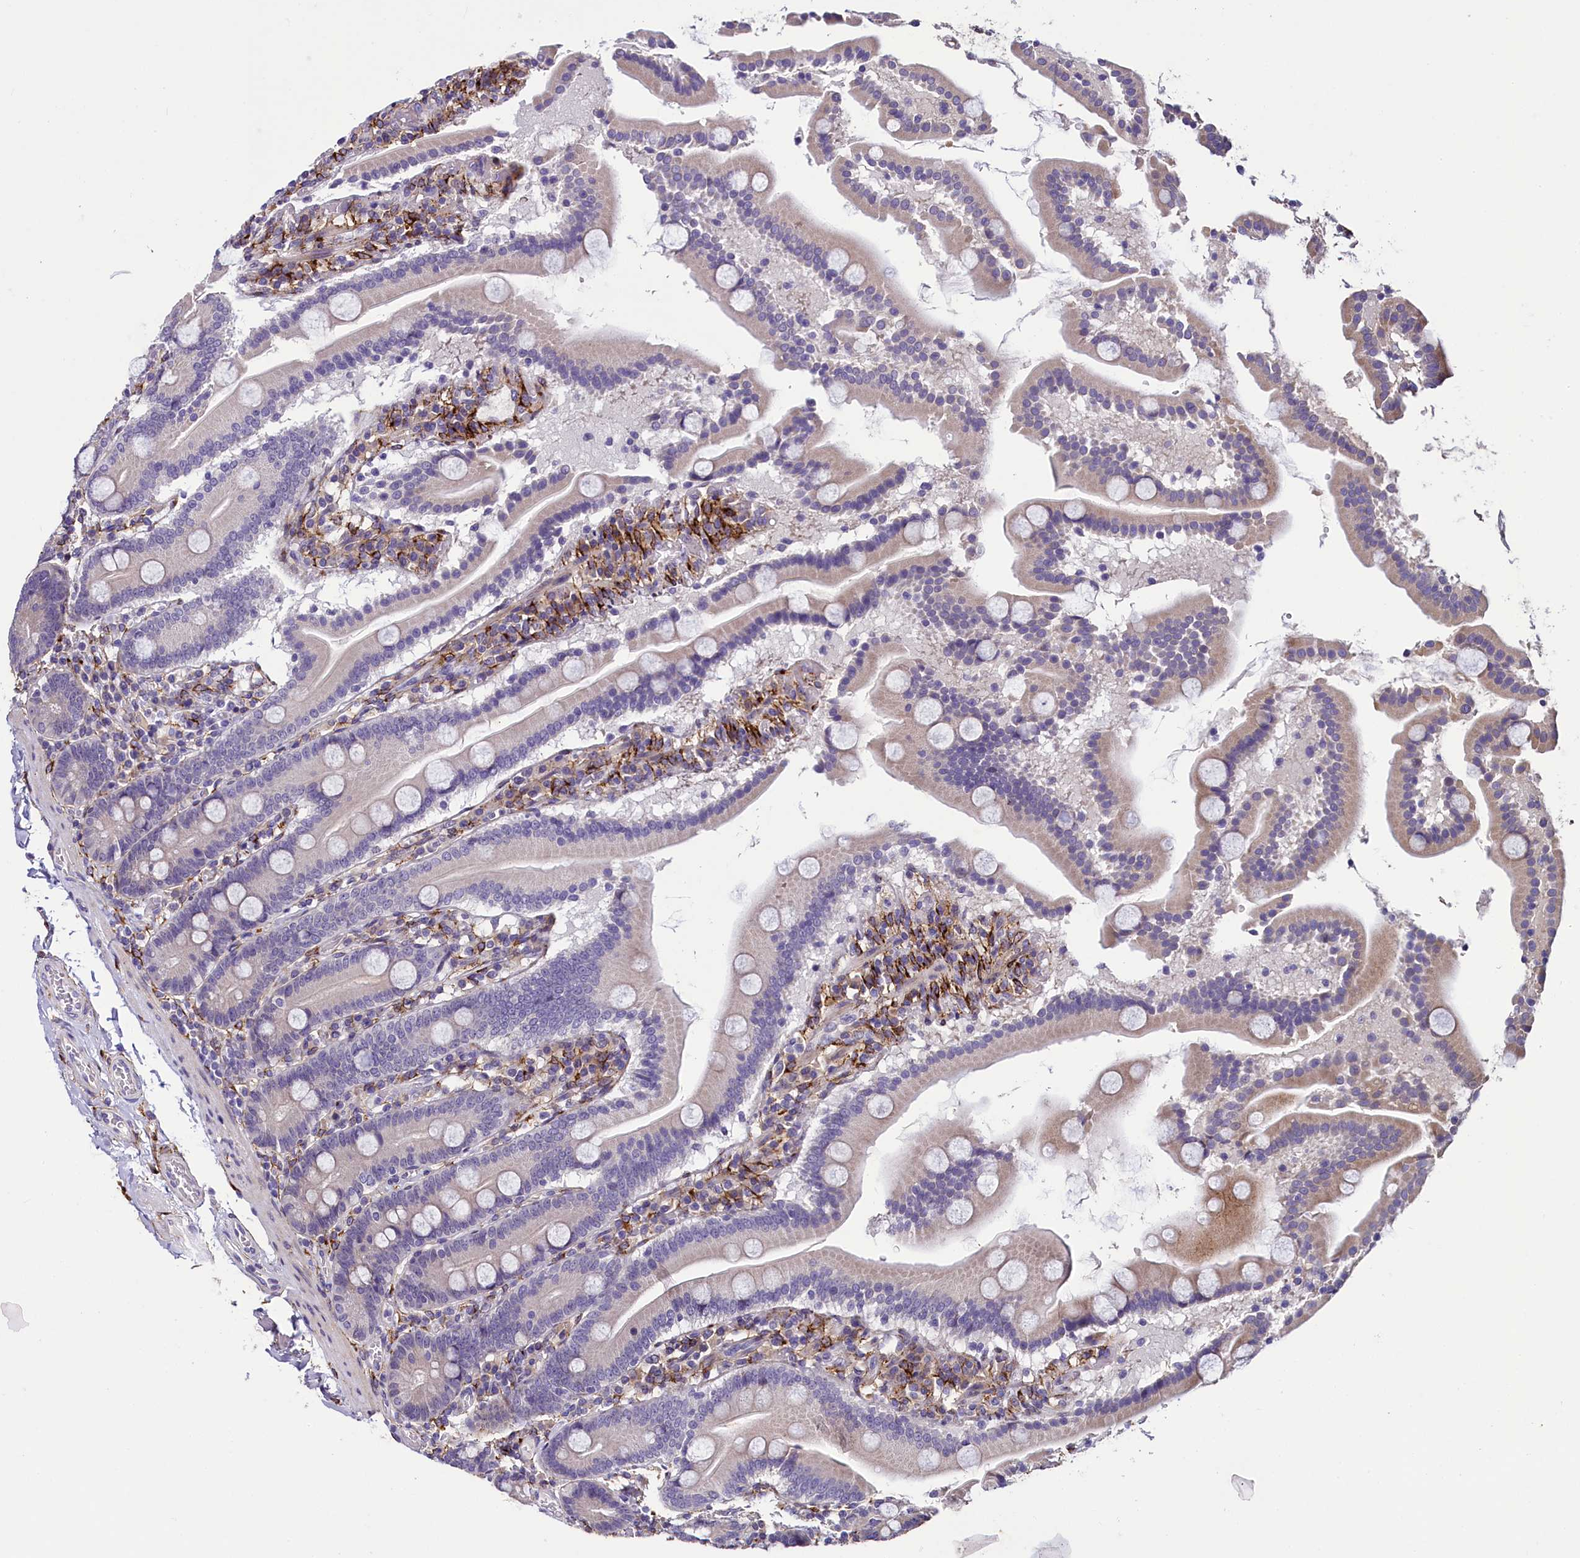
{"staining": {"intensity": "weak", "quantity": "25%-75%", "location": "cytoplasmic/membranous"}, "tissue": "duodenum", "cell_type": "Glandular cells", "image_type": "normal", "snomed": [{"axis": "morphology", "description": "Normal tissue, NOS"}, {"axis": "topography", "description": "Duodenum"}], "caption": "Brown immunohistochemical staining in unremarkable duodenum reveals weak cytoplasmic/membranous staining in about 25%-75% of glandular cells.", "gene": "MRC2", "patient": {"sex": "male", "age": 55}}